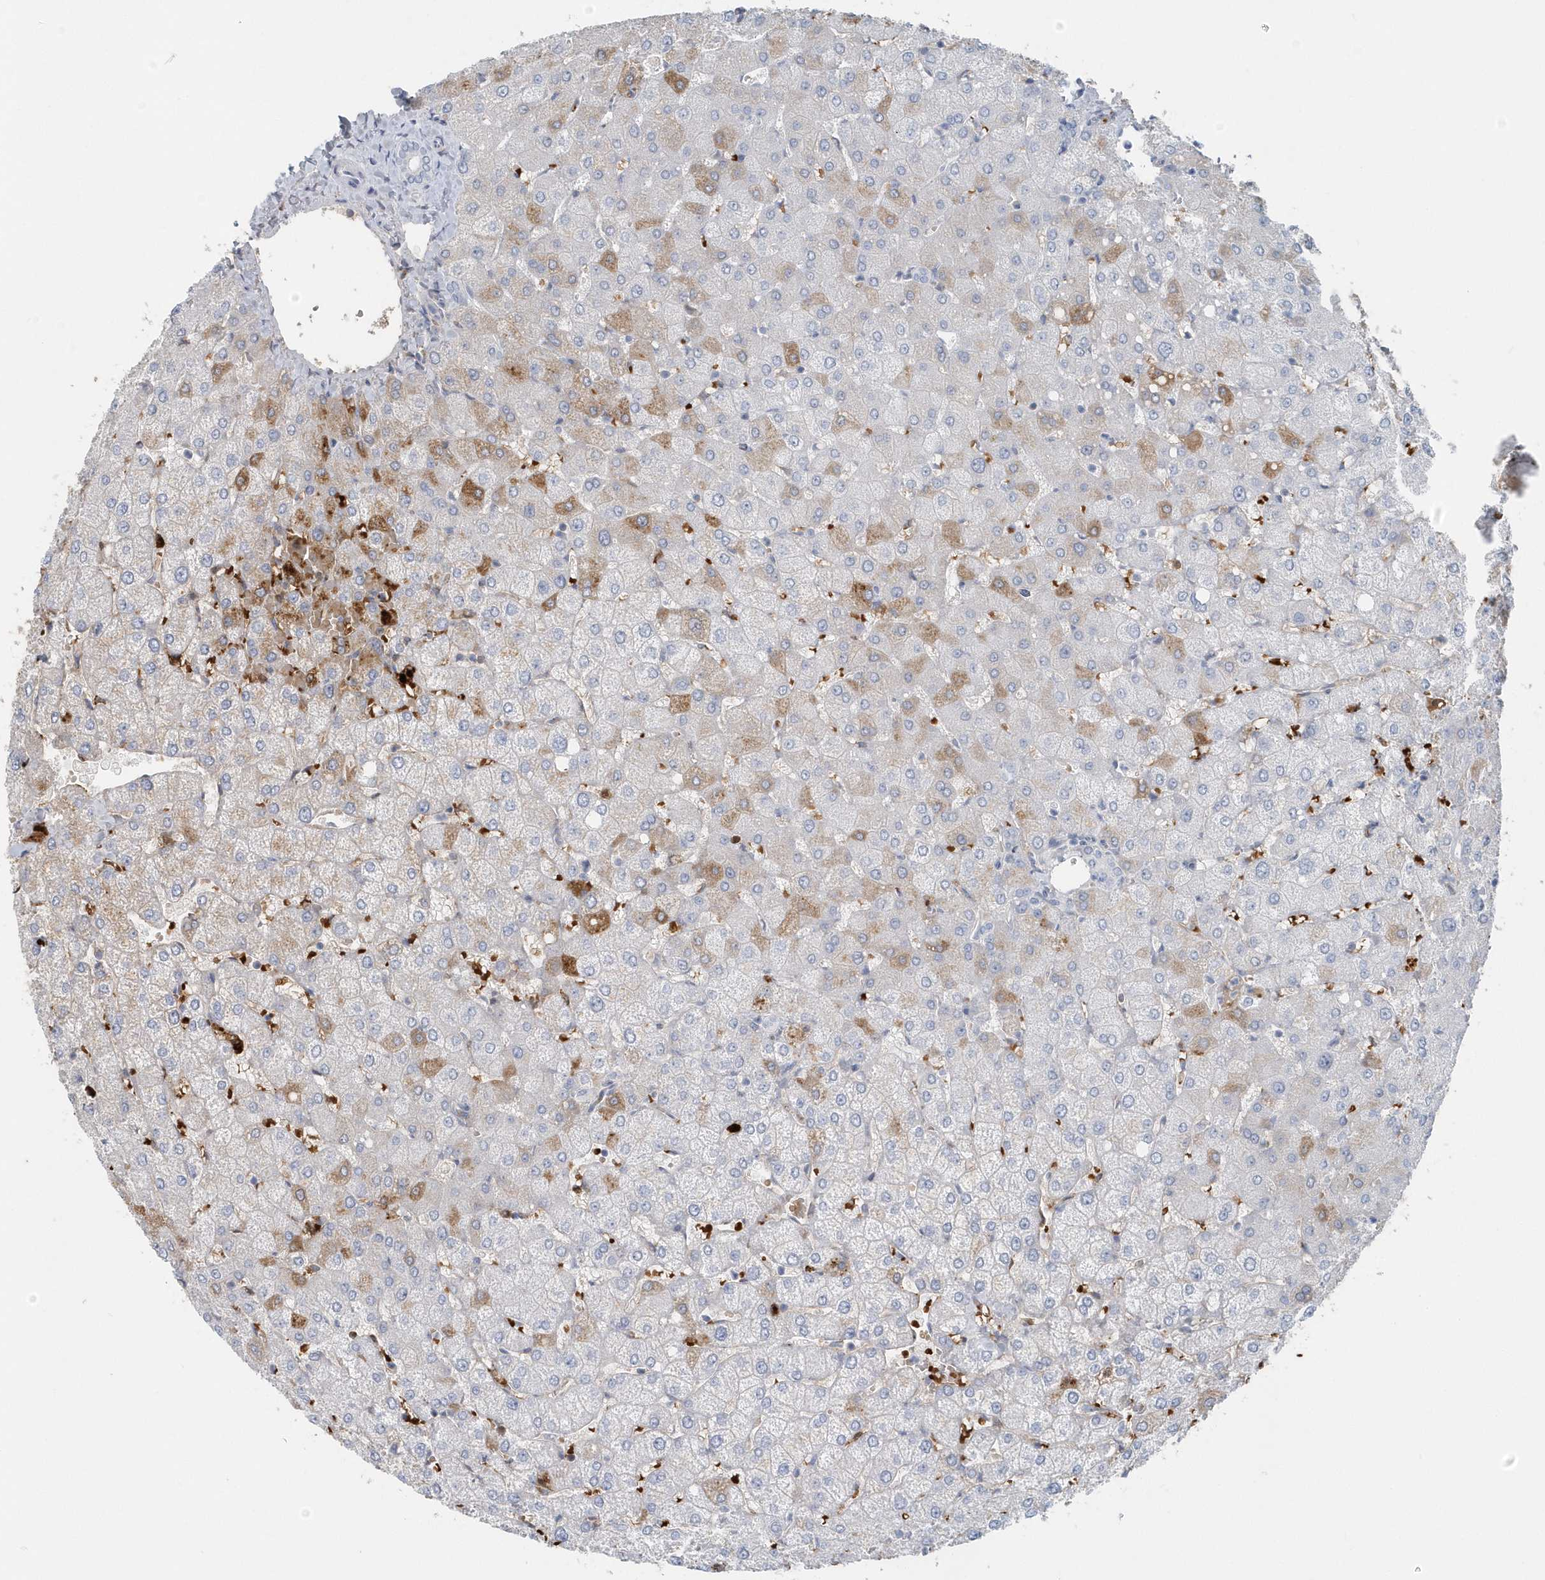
{"staining": {"intensity": "negative", "quantity": "none", "location": "none"}, "tissue": "liver", "cell_type": "Cholangiocytes", "image_type": "normal", "snomed": [{"axis": "morphology", "description": "Normal tissue, NOS"}, {"axis": "topography", "description": "Liver"}], "caption": "IHC photomicrograph of unremarkable liver: liver stained with DAB (3,3'-diaminobenzidine) demonstrates no significant protein staining in cholangiocytes. (Immunohistochemistry (ihc), brightfield microscopy, high magnification).", "gene": "HBA2", "patient": {"sex": "female", "age": 54}}